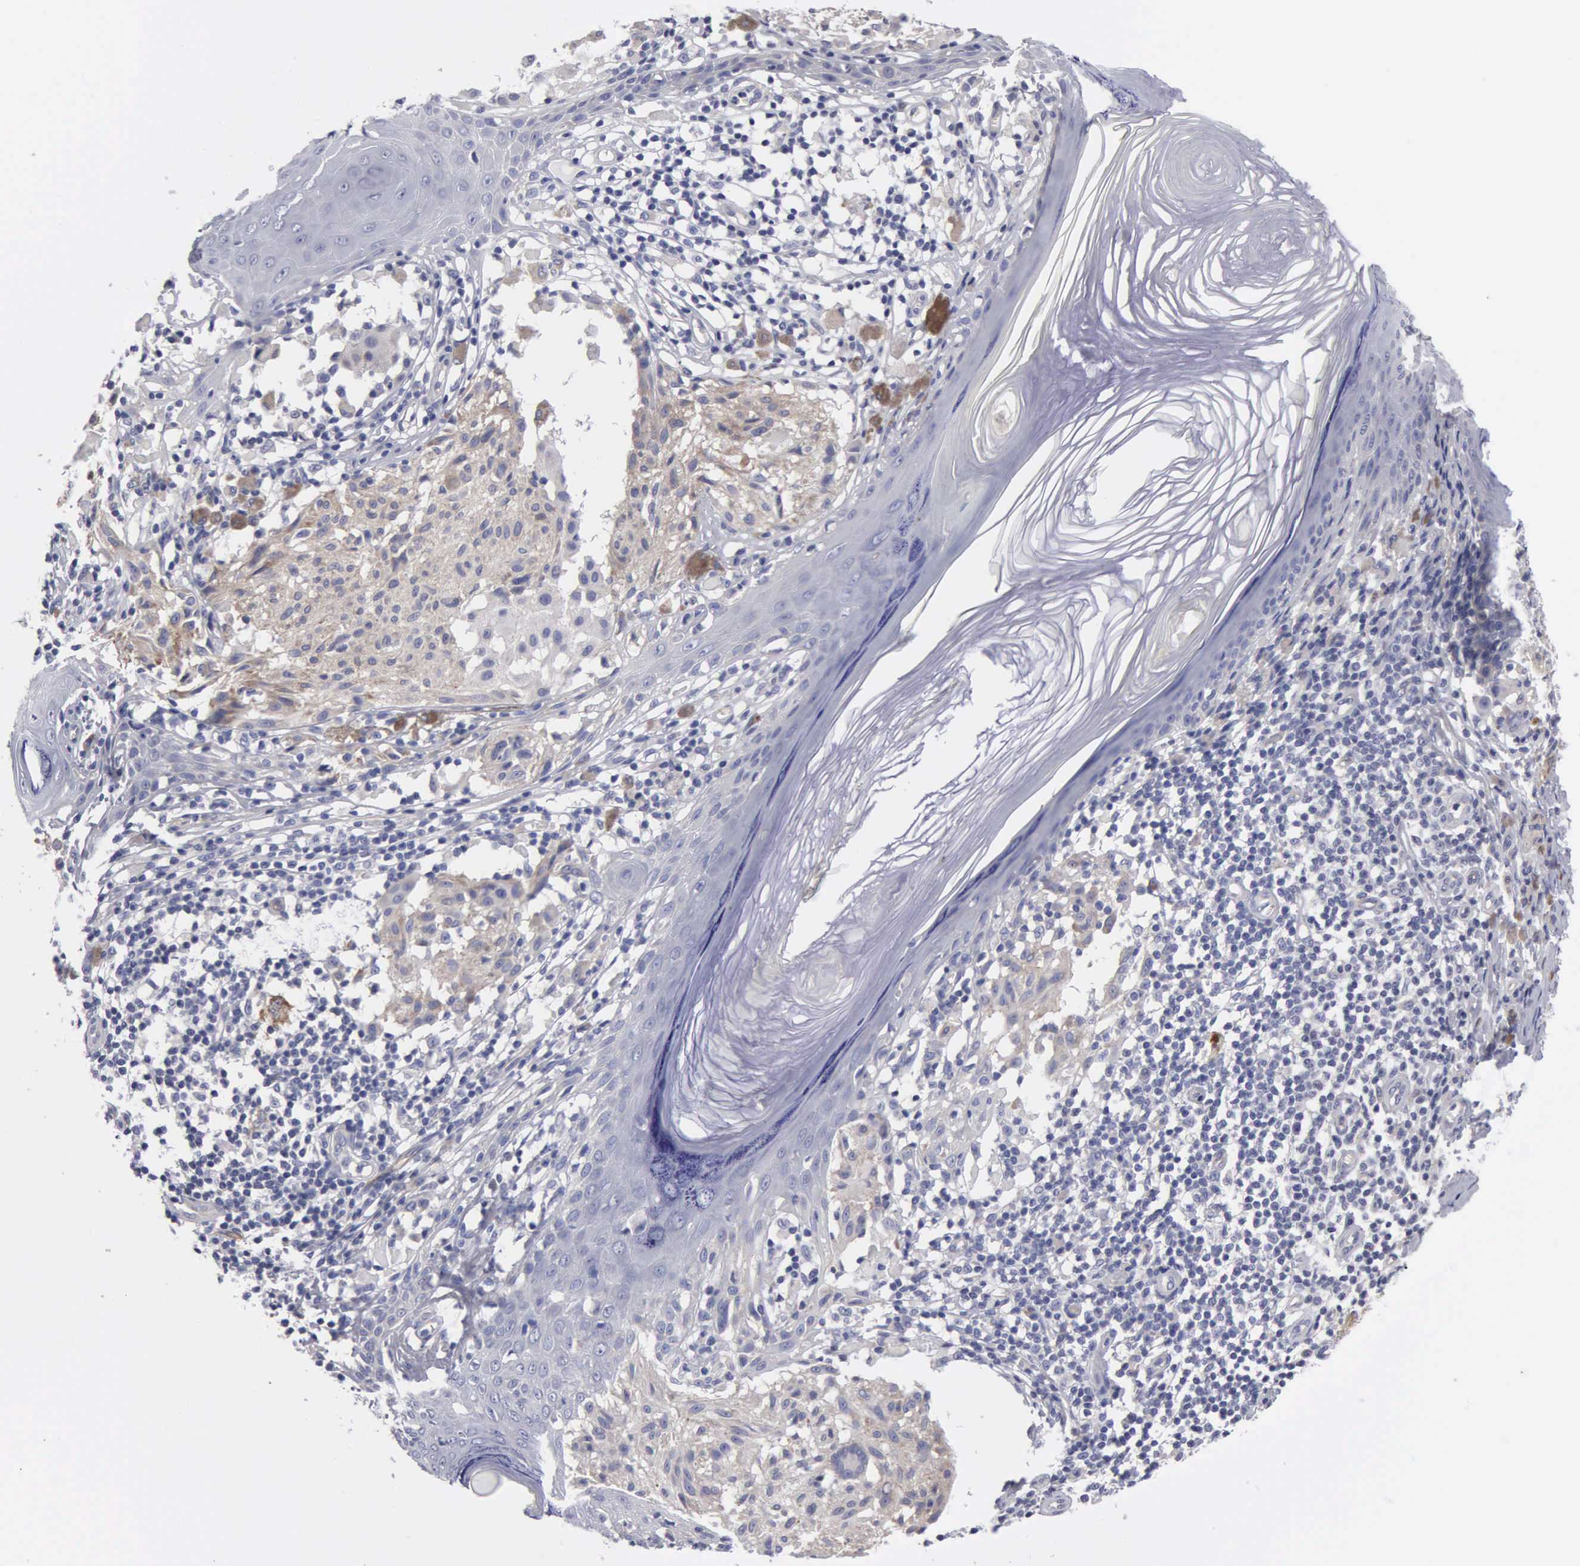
{"staining": {"intensity": "weak", "quantity": "<25%", "location": "cytoplasmic/membranous"}, "tissue": "melanoma", "cell_type": "Tumor cells", "image_type": "cancer", "snomed": [{"axis": "morphology", "description": "Malignant melanoma, NOS"}, {"axis": "topography", "description": "Skin"}], "caption": "Tumor cells are negative for protein expression in human malignant melanoma.", "gene": "RDX", "patient": {"sex": "male", "age": 36}}